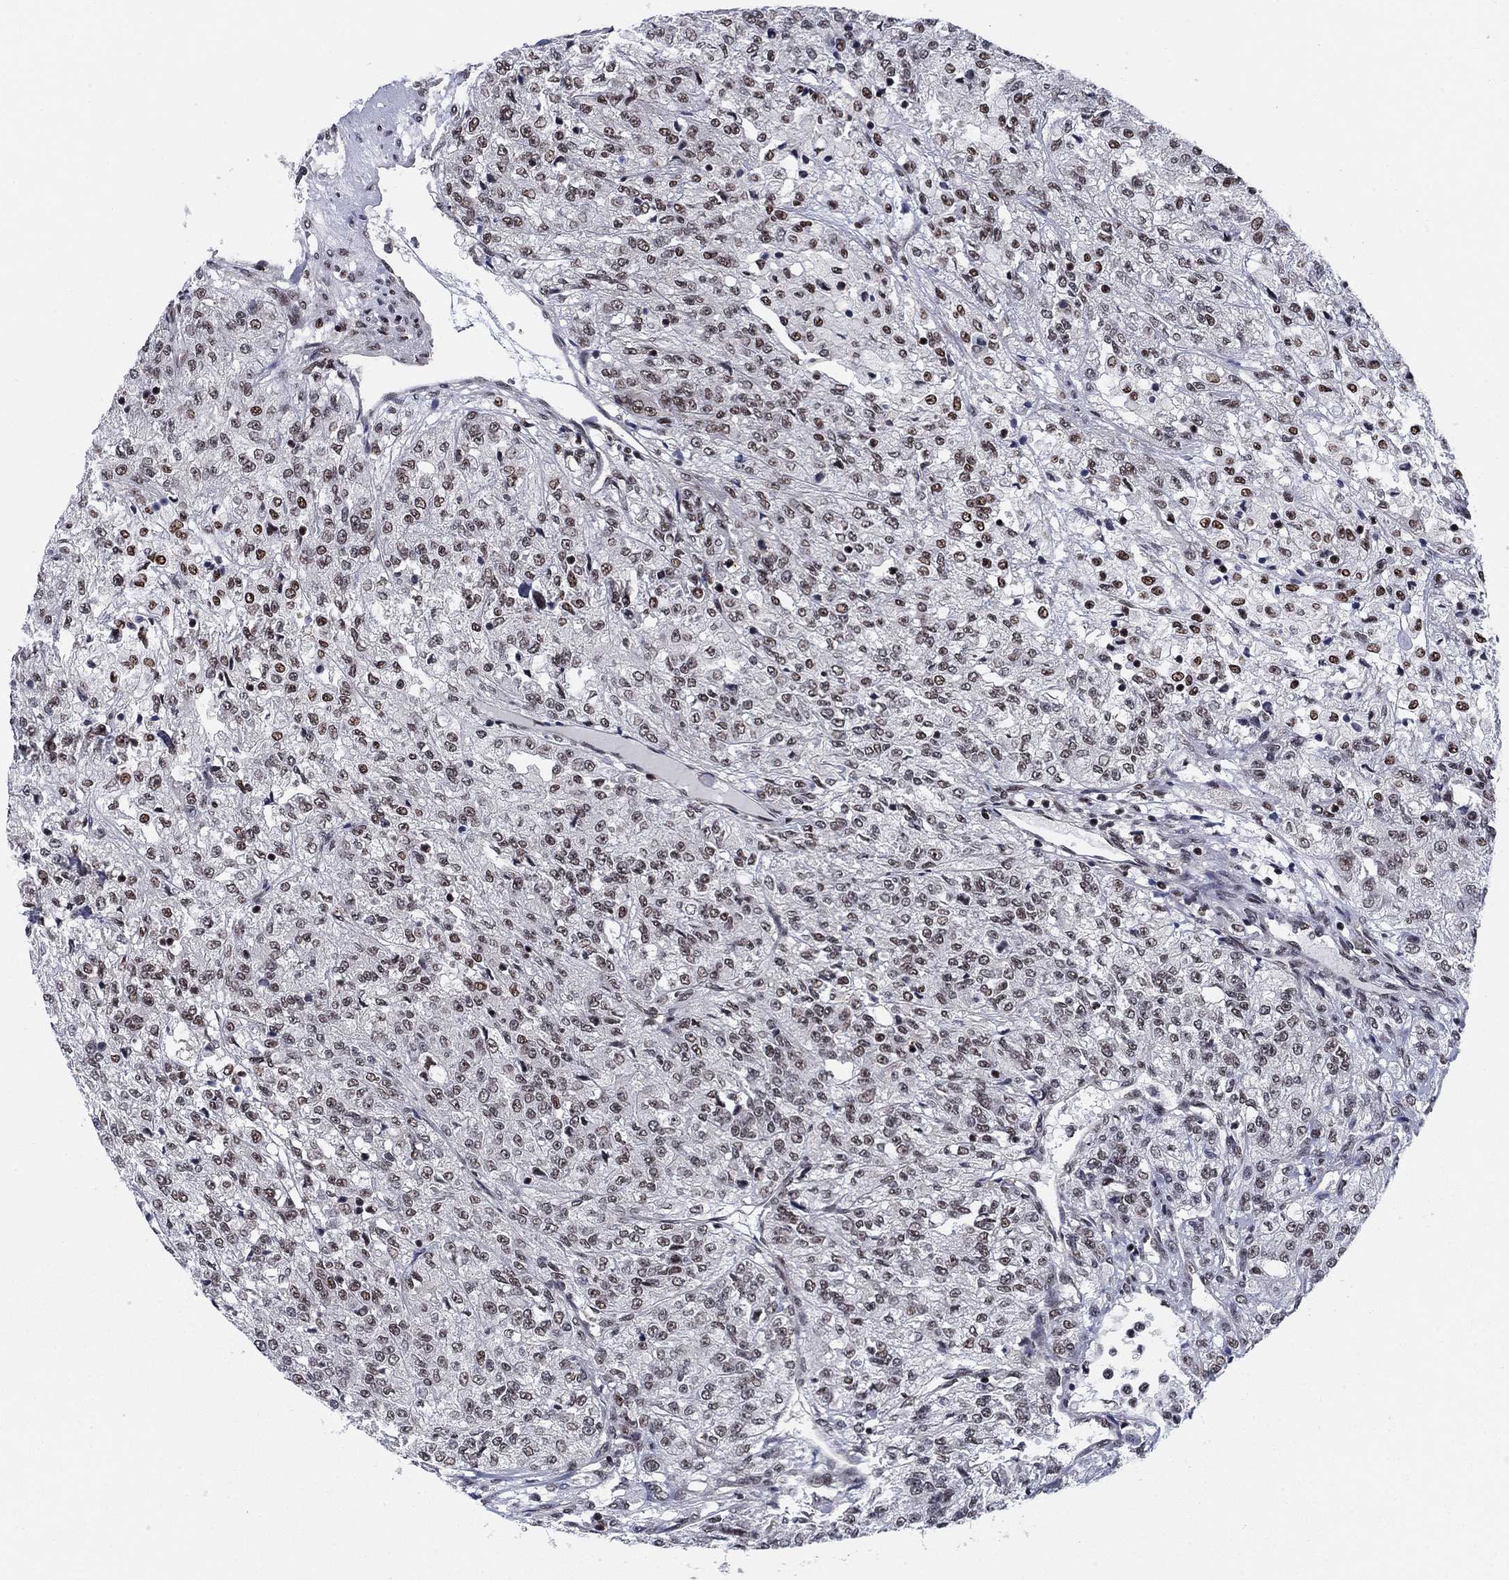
{"staining": {"intensity": "moderate", "quantity": "25%-75%", "location": "nuclear"}, "tissue": "renal cancer", "cell_type": "Tumor cells", "image_type": "cancer", "snomed": [{"axis": "morphology", "description": "Adenocarcinoma, NOS"}, {"axis": "topography", "description": "Kidney"}], "caption": "Human renal cancer (adenocarcinoma) stained with a brown dye reveals moderate nuclear positive positivity in about 25%-75% of tumor cells.", "gene": "RPRD1B", "patient": {"sex": "female", "age": 63}}